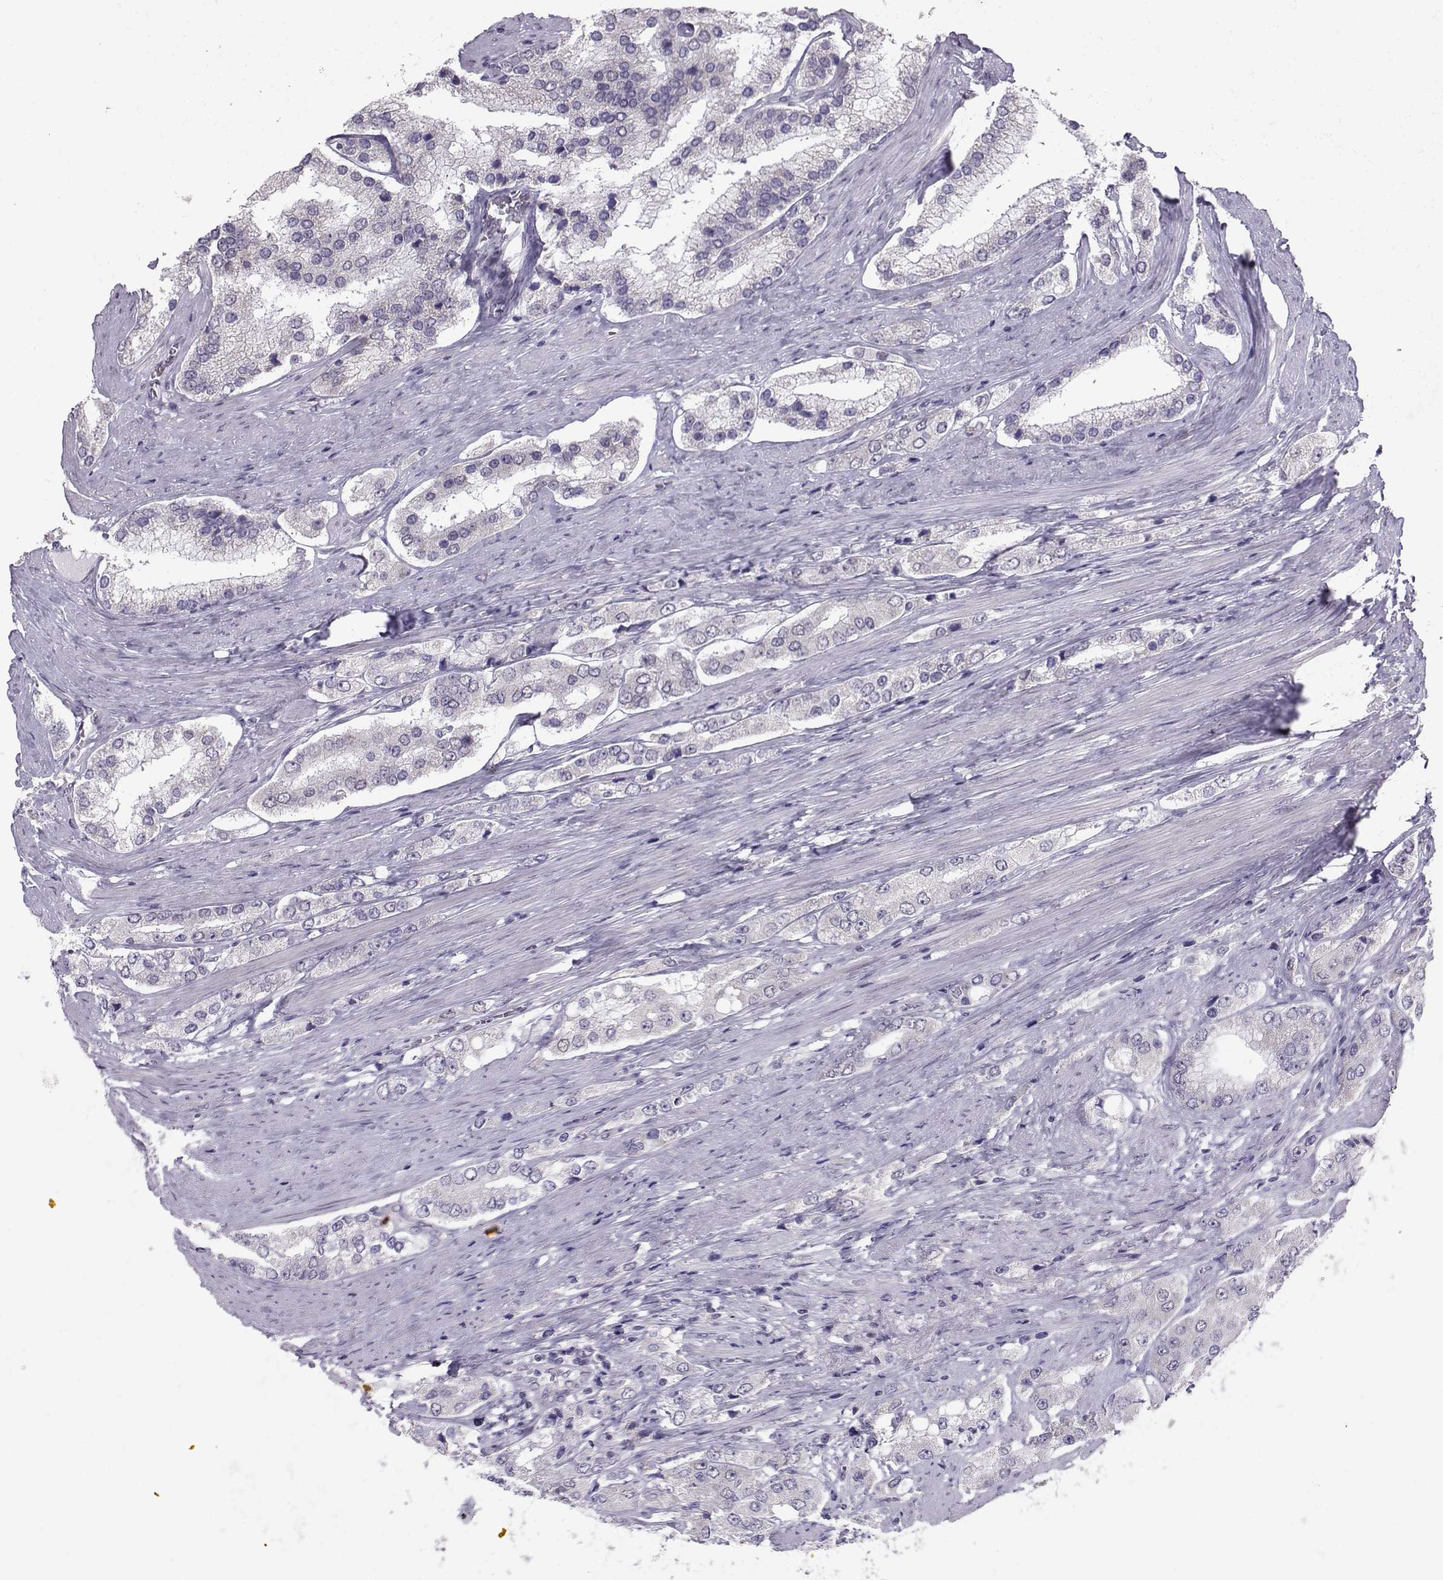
{"staining": {"intensity": "negative", "quantity": "none", "location": "none"}, "tissue": "prostate cancer", "cell_type": "Tumor cells", "image_type": "cancer", "snomed": [{"axis": "morphology", "description": "Adenocarcinoma, Low grade"}, {"axis": "topography", "description": "Prostate"}], "caption": "IHC photomicrograph of neoplastic tissue: prostate low-grade adenocarcinoma stained with DAB (3,3'-diaminobenzidine) exhibits no significant protein staining in tumor cells.", "gene": "DNAAF1", "patient": {"sex": "male", "age": 69}}